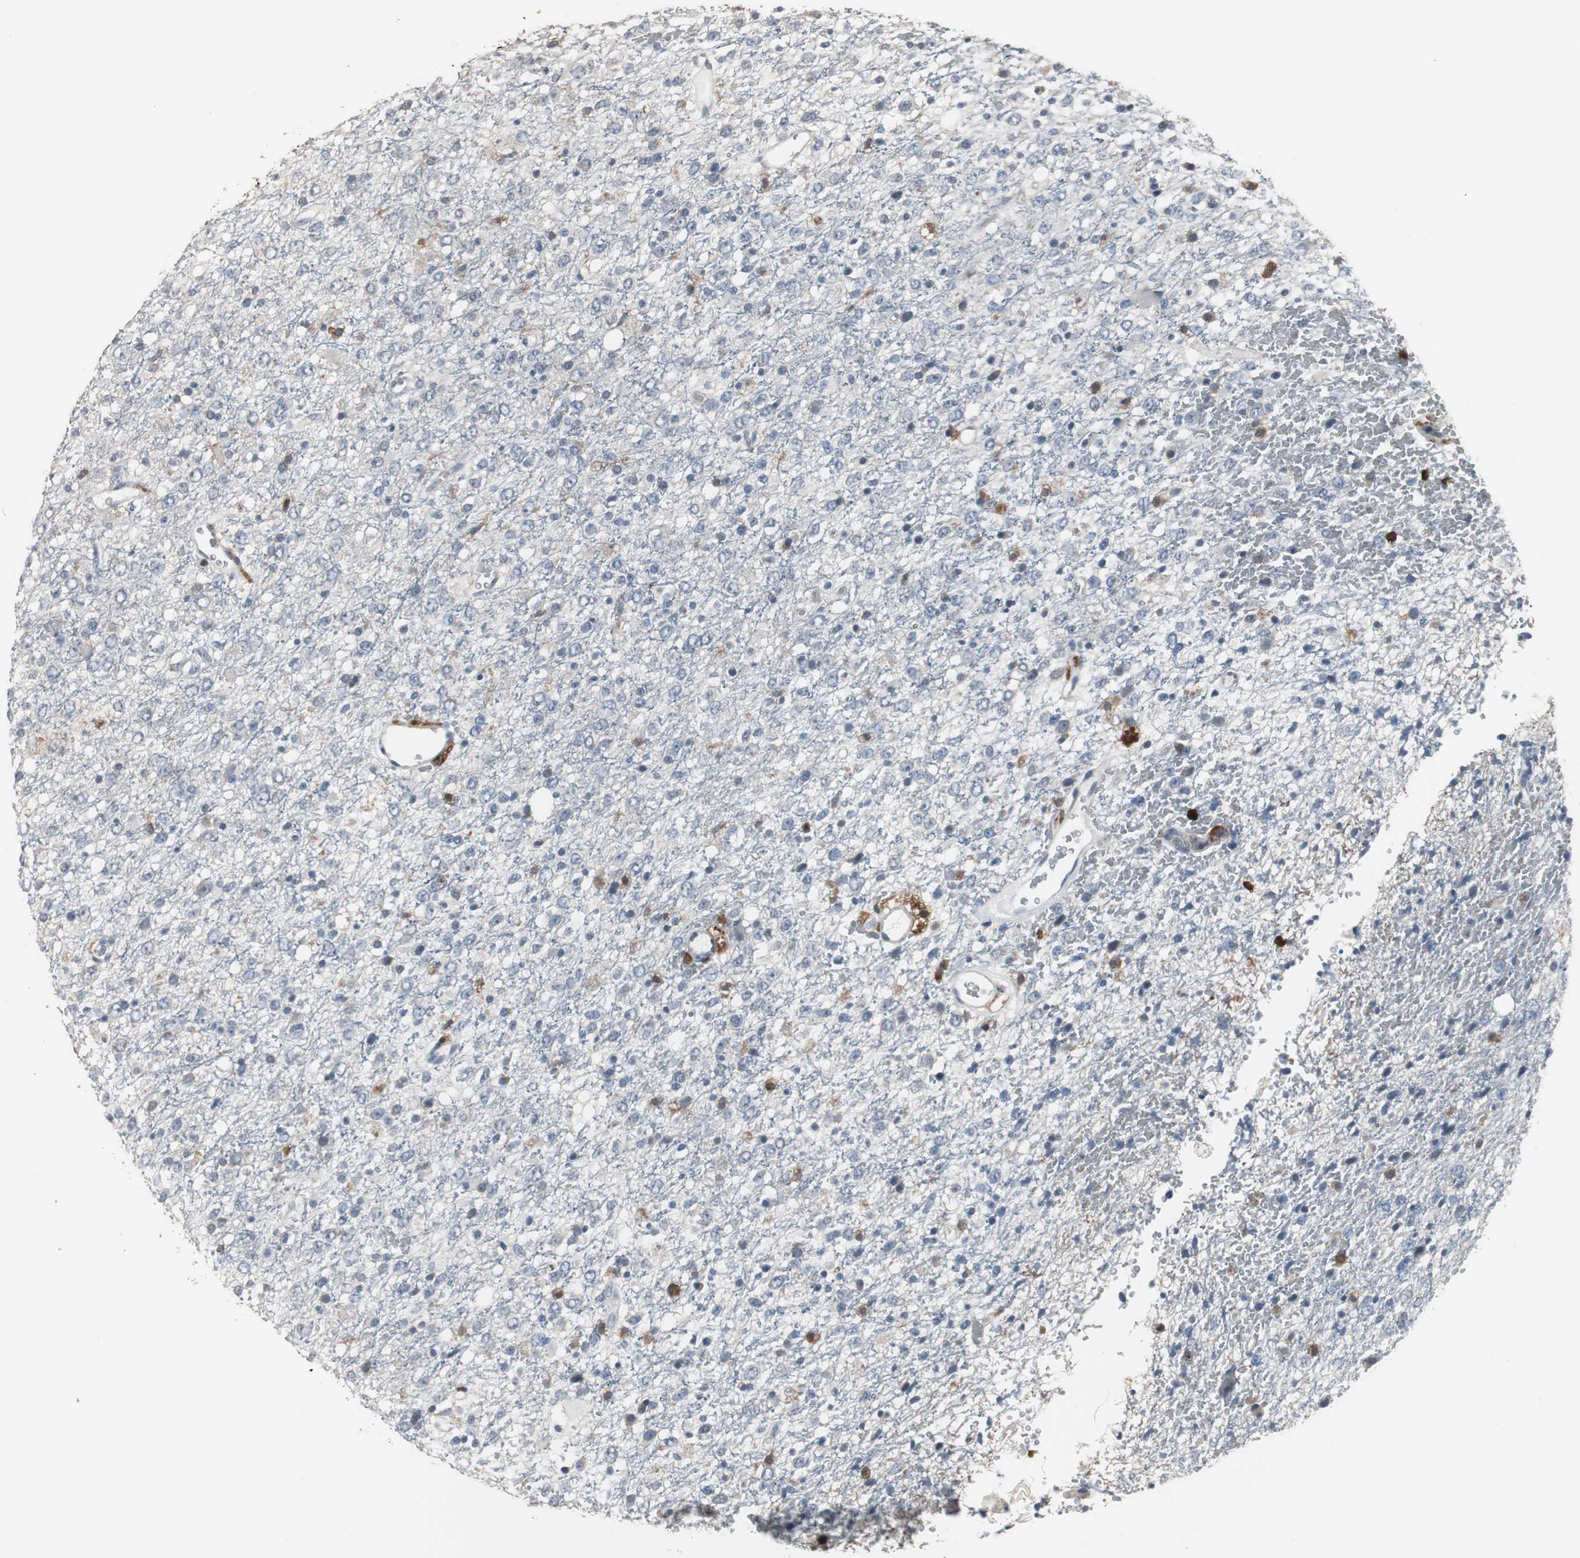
{"staining": {"intensity": "negative", "quantity": "none", "location": "none"}, "tissue": "glioma", "cell_type": "Tumor cells", "image_type": "cancer", "snomed": [{"axis": "morphology", "description": "Glioma, malignant, High grade"}, {"axis": "topography", "description": "pancreas cauda"}], "caption": "This is an immunohistochemistry (IHC) photomicrograph of glioma. There is no expression in tumor cells.", "gene": "NCF2", "patient": {"sex": "male", "age": 60}}